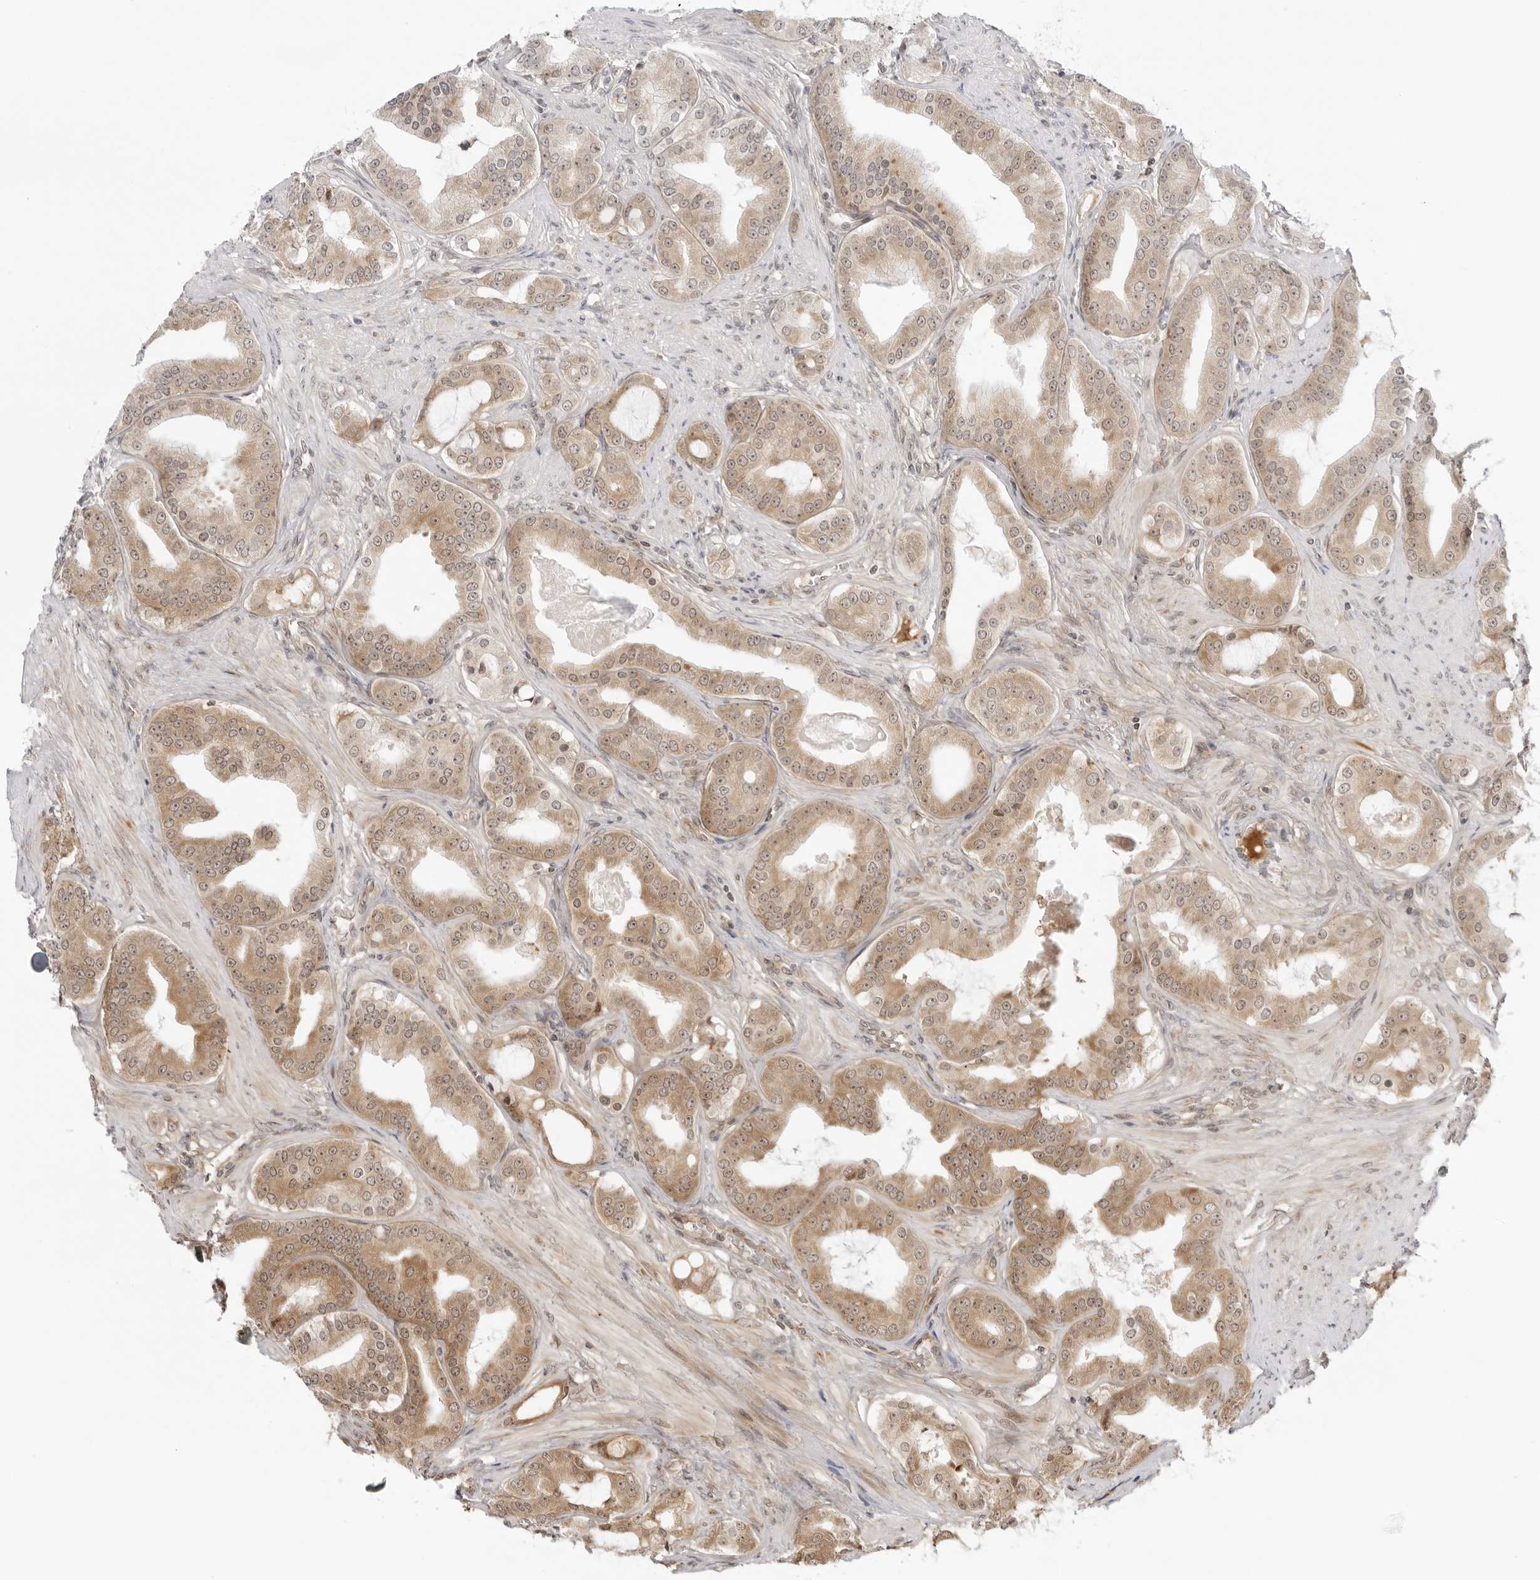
{"staining": {"intensity": "moderate", "quantity": ">75%", "location": "cytoplasmic/membranous"}, "tissue": "prostate cancer", "cell_type": "Tumor cells", "image_type": "cancer", "snomed": [{"axis": "morphology", "description": "Adenocarcinoma, High grade"}, {"axis": "topography", "description": "Prostate"}], "caption": "A micrograph of prostate high-grade adenocarcinoma stained for a protein displays moderate cytoplasmic/membranous brown staining in tumor cells.", "gene": "PRRC2C", "patient": {"sex": "male", "age": 60}}